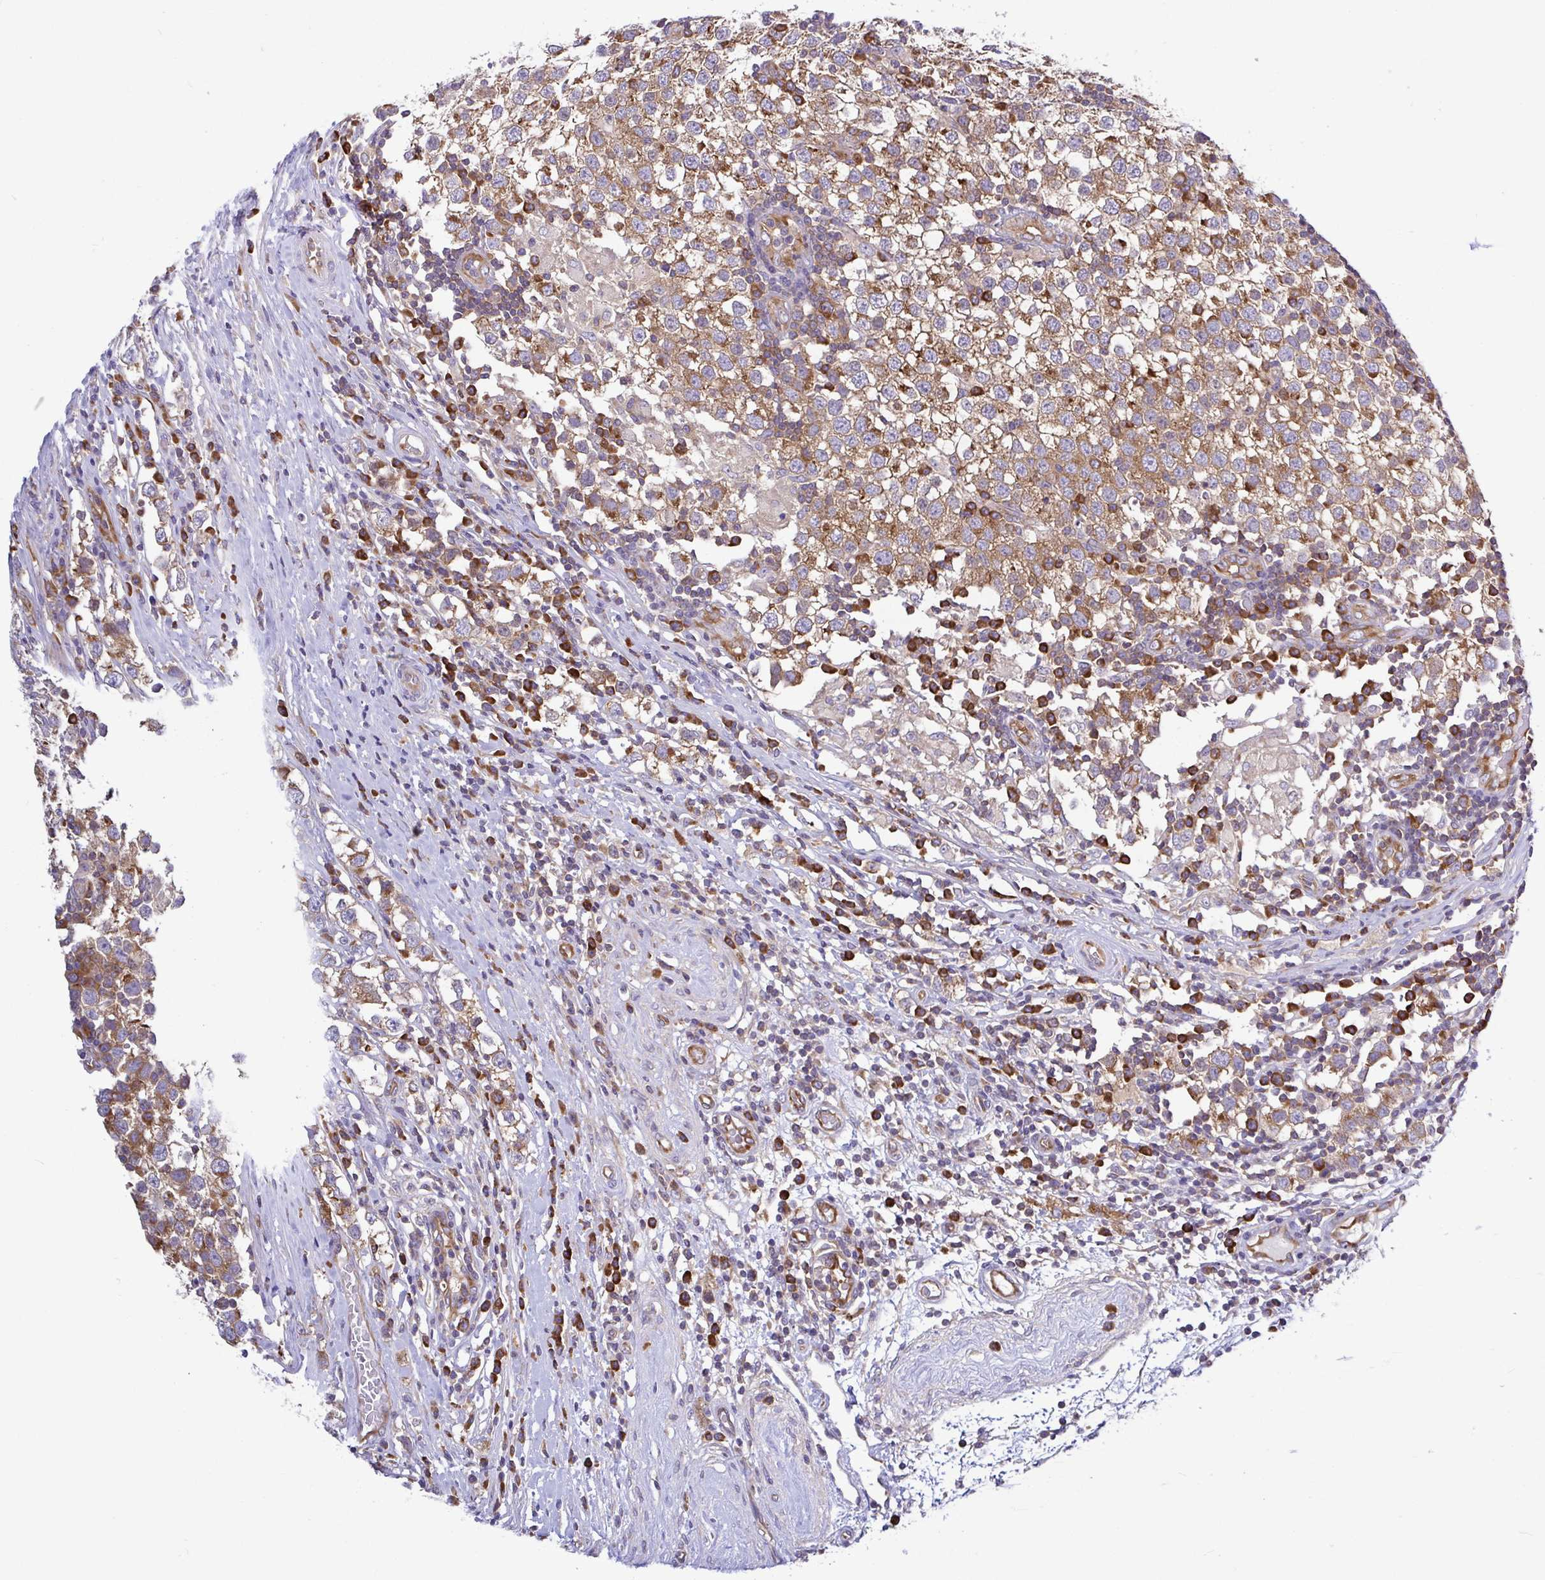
{"staining": {"intensity": "moderate", "quantity": ">75%", "location": "cytoplasmic/membranous"}, "tissue": "testis cancer", "cell_type": "Tumor cells", "image_type": "cancer", "snomed": [{"axis": "morphology", "description": "Seminoma, NOS"}, {"axis": "topography", "description": "Testis"}], "caption": "Immunohistochemical staining of testis seminoma displays moderate cytoplasmic/membranous protein positivity in about >75% of tumor cells. The staining was performed using DAB (3,3'-diaminobenzidine), with brown indicating positive protein expression. Nuclei are stained blue with hematoxylin.", "gene": "LARS1", "patient": {"sex": "male", "age": 34}}